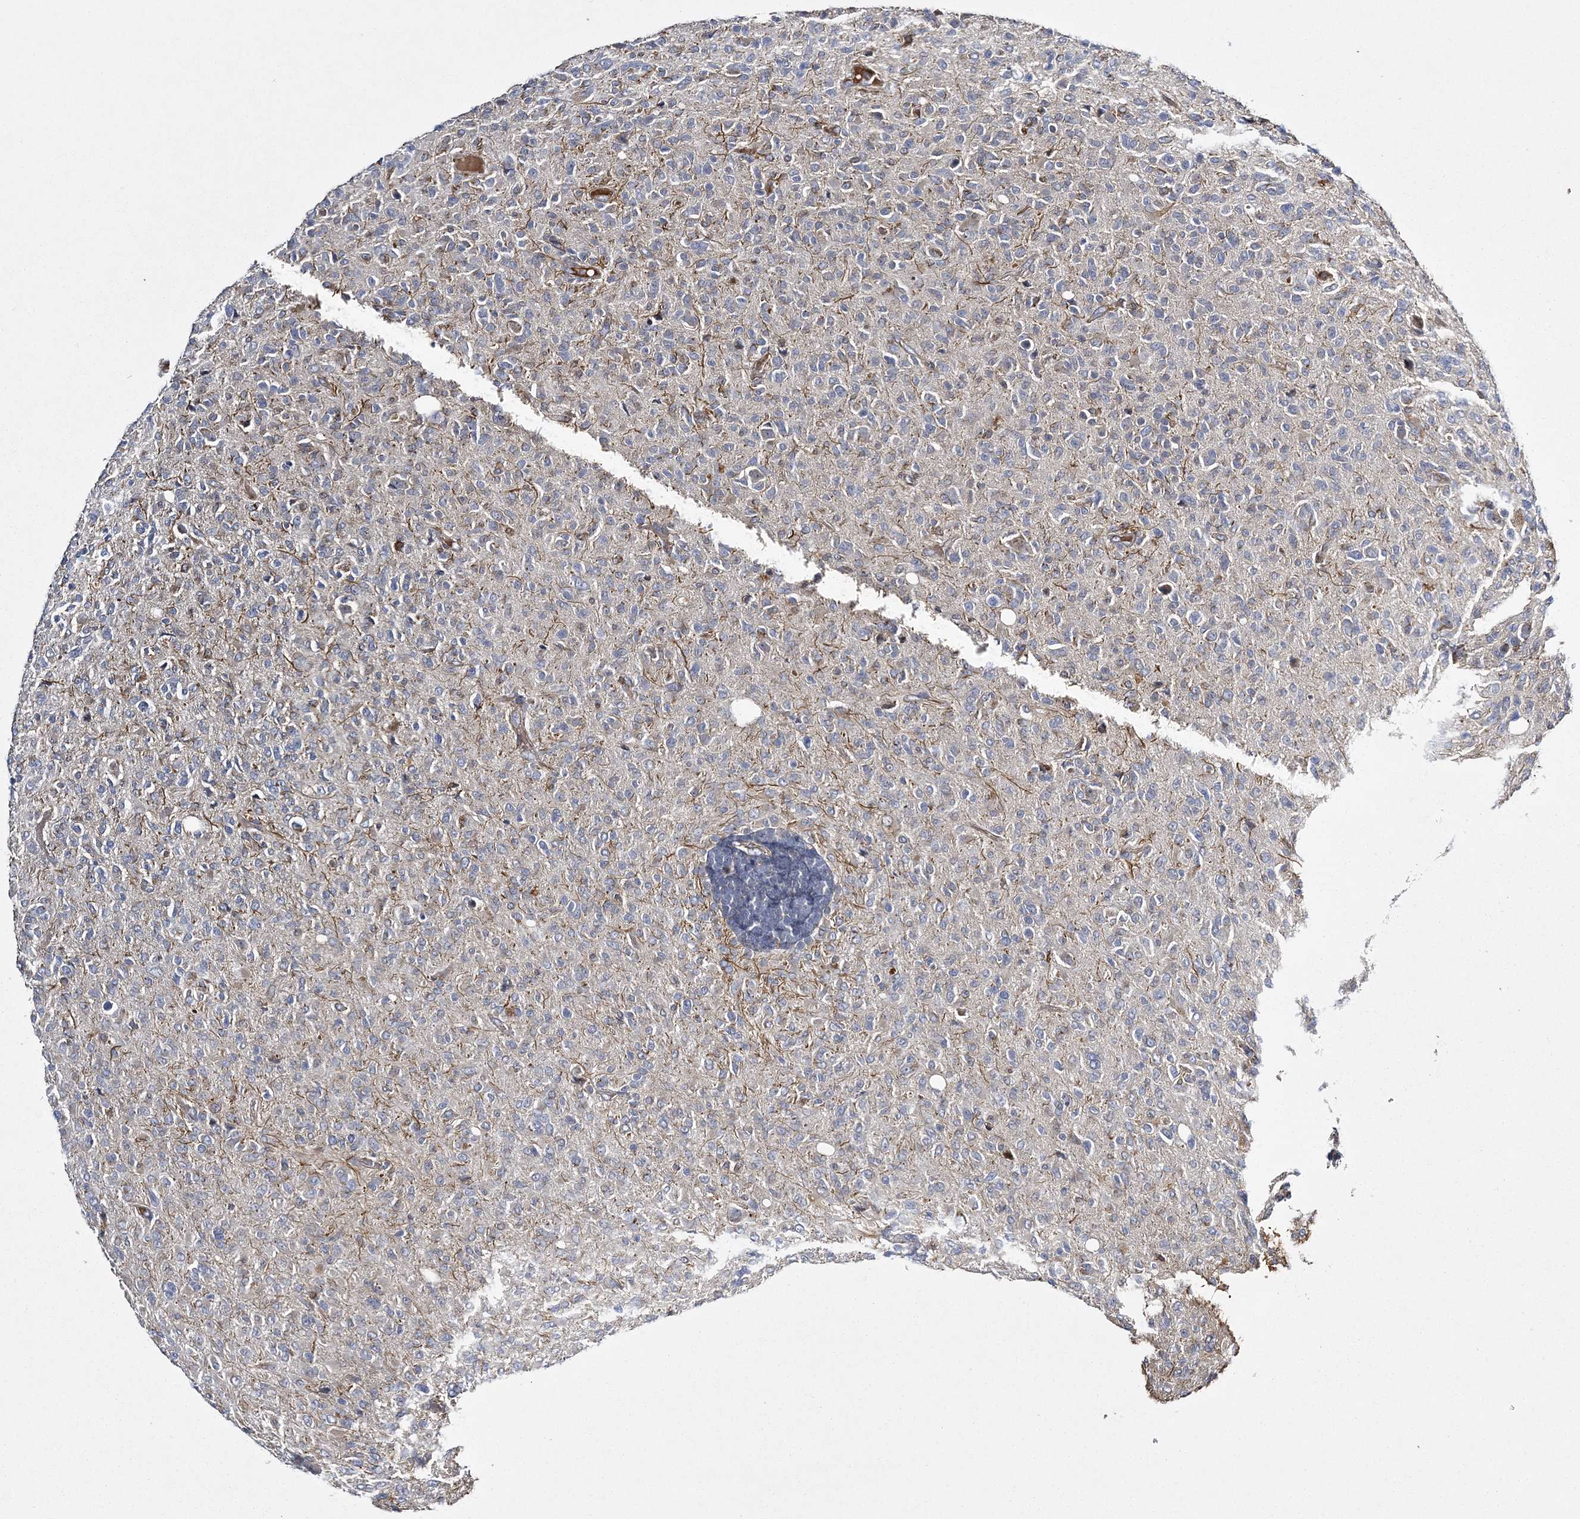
{"staining": {"intensity": "negative", "quantity": "none", "location": "none"}, "tissue": "glioma", "cell_type": "Tumor cells", "image_type": "cancer", "snomed": [{"axis": "morphology", "description": "Glioma, malignant, High grade"}, {"axis": "topography", "description": "Brain"}], "caption": "Tumor cells show no significant protein positivity in glioma.", "gene": "CALN1", "patient": {"sex": "female", "age": 57}}